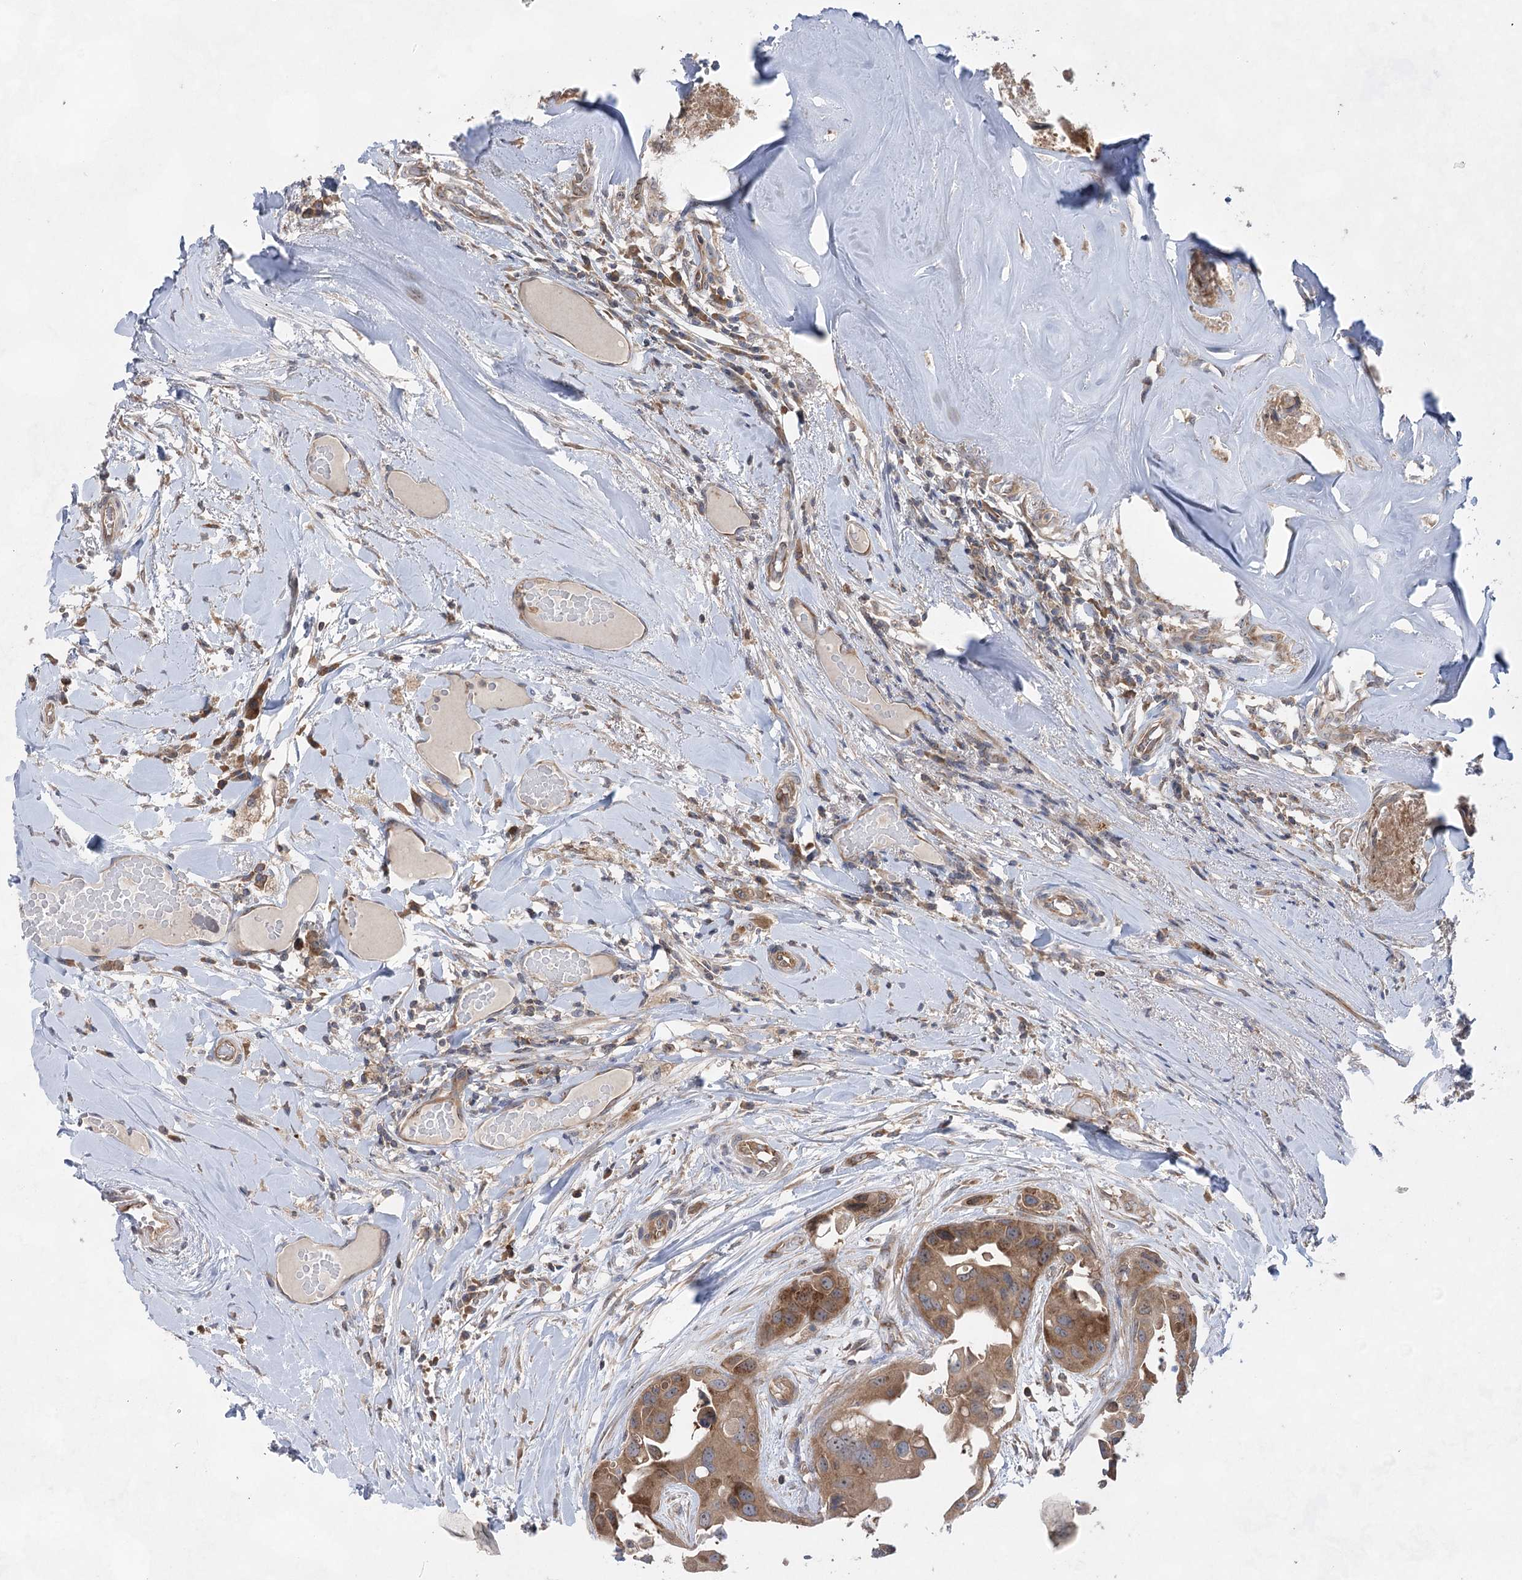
{"staining": {"intensity": "moderate", "quantity": ">75%", "location": "cytoplasmic/membranous"}, "tissue": "head and neck cancer", "cell_type": "Tumor cells", "image_type": "cancer", "snomed": [{"axis": "morphology", "description": "Adenocarcinoma, NOS"}, {"axis": "morphology", "description": "Adenocarcinoma, metastatic, NOS"}, {"axis": "topography", "description": "Head-Neck"}], "caption": "Immunohistochemical staining of head and neck cancer displays moderate cytoplasmic/membranous protein staining in about >75% of tumor cells. The staining was performed using DAB to visualize the protein expression in brown, while the nuclei were stained in blue with hematoxylin (Magnification: 20x).", "gene": "EIF3A", "patient": {"sex": "male", "age": 75}}